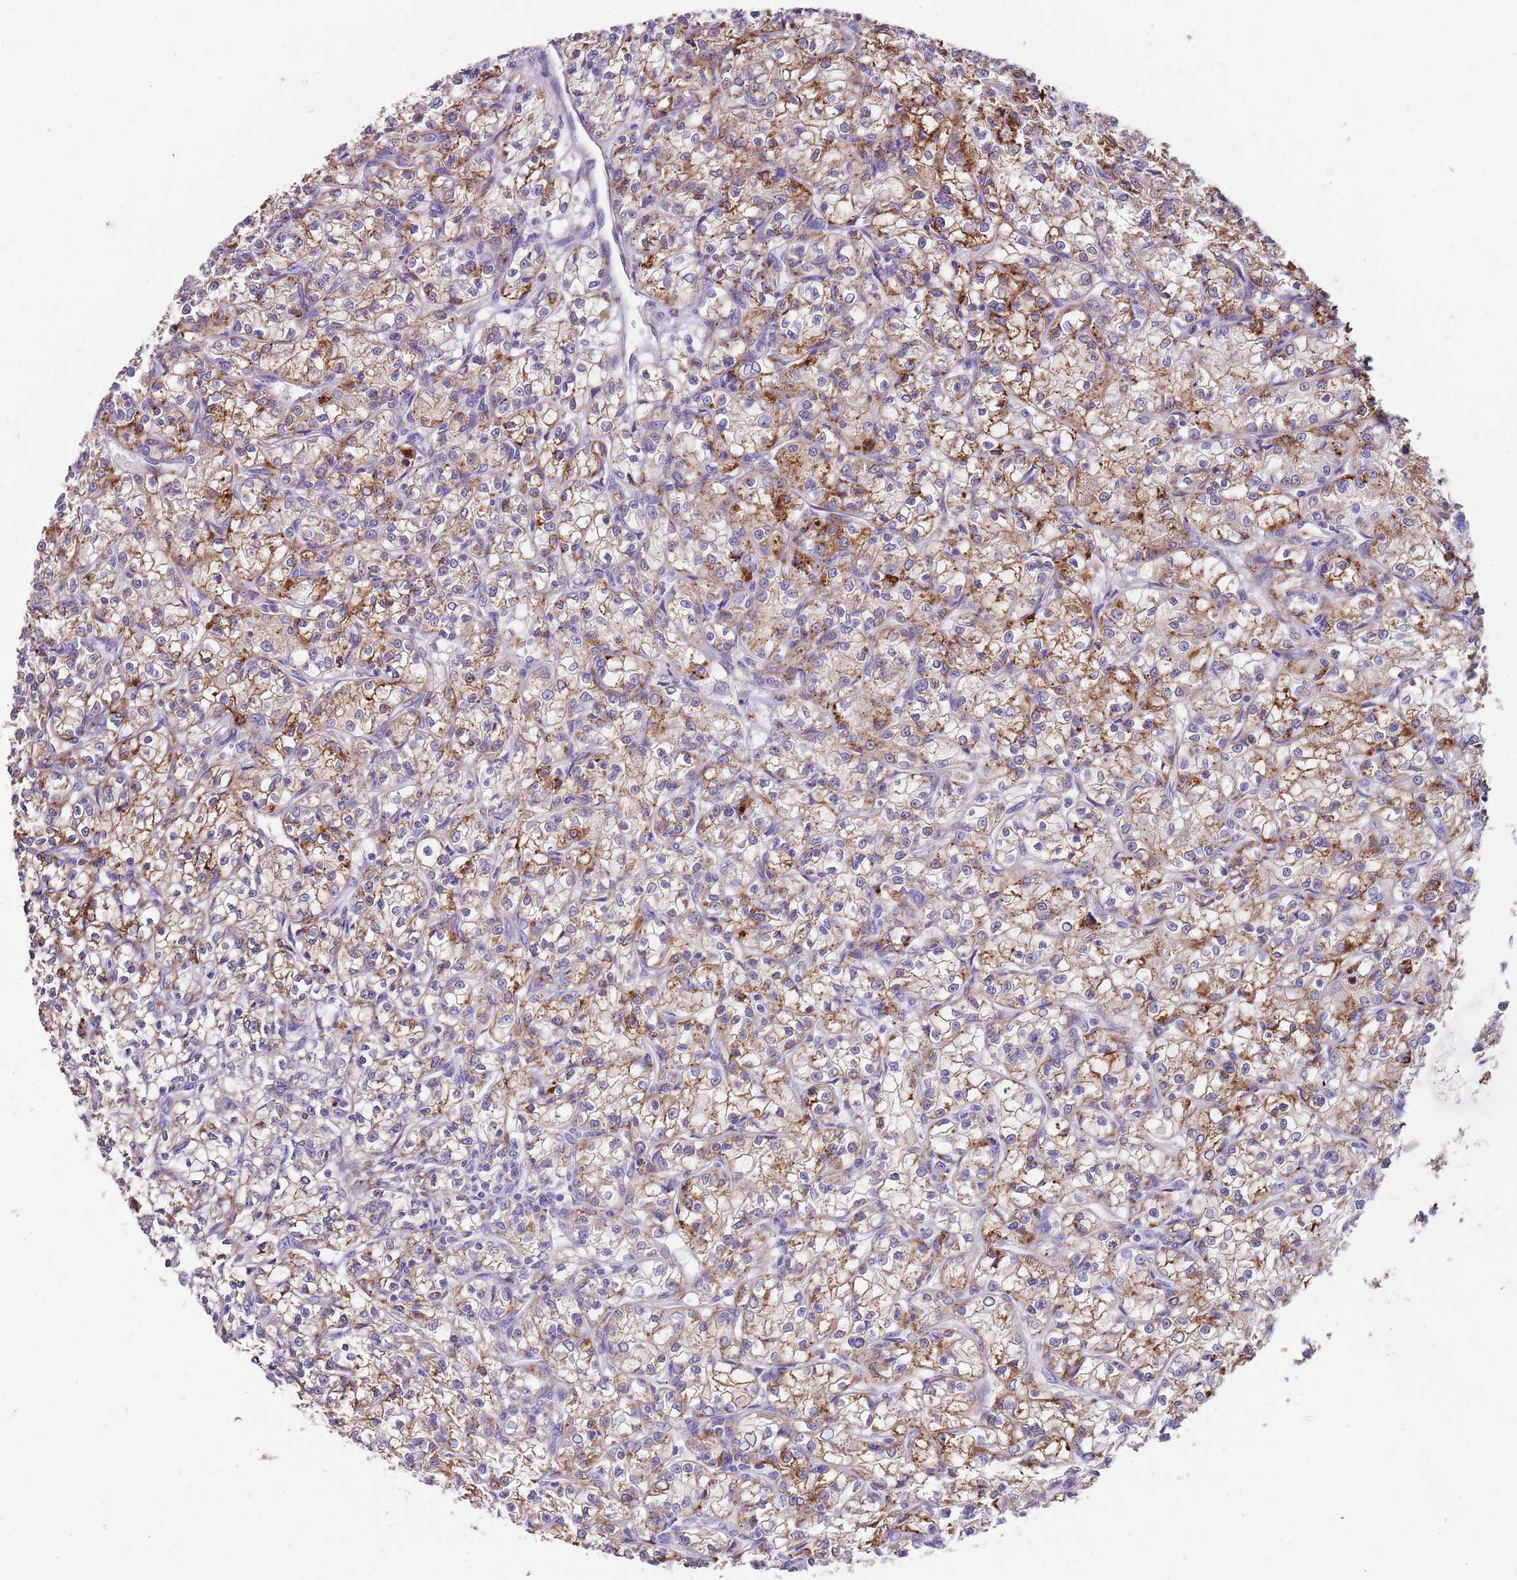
{"staining": {"intensity": "moderate", "quantity": ">75%", "location": "cytoplasmic/membranous"}, "tissue": "renal cancer", "cell_type": "Tumor cells", "image_type": "cancer", "snomed": [{"axis": "morphology", "description": "Adenocarcinoma, NOS"}, {"axis": "topography", "description": "Kidney"}], "caption": "High-magnification brightfield microscopy of renal cancer (adenocarcinoma) stained with DAB (3,3'-diaminobenzidine) (brown) and counterstained with hematoxylin (blue). tumor cells exhibit moderate cytoplasmic/membranous expression is identified in approximately>75% of cells. (DAB IHC with brightfield microscopy, high magnification).", "gene": "C2CD3", "patient": {"sex": "female", "age": 59}}